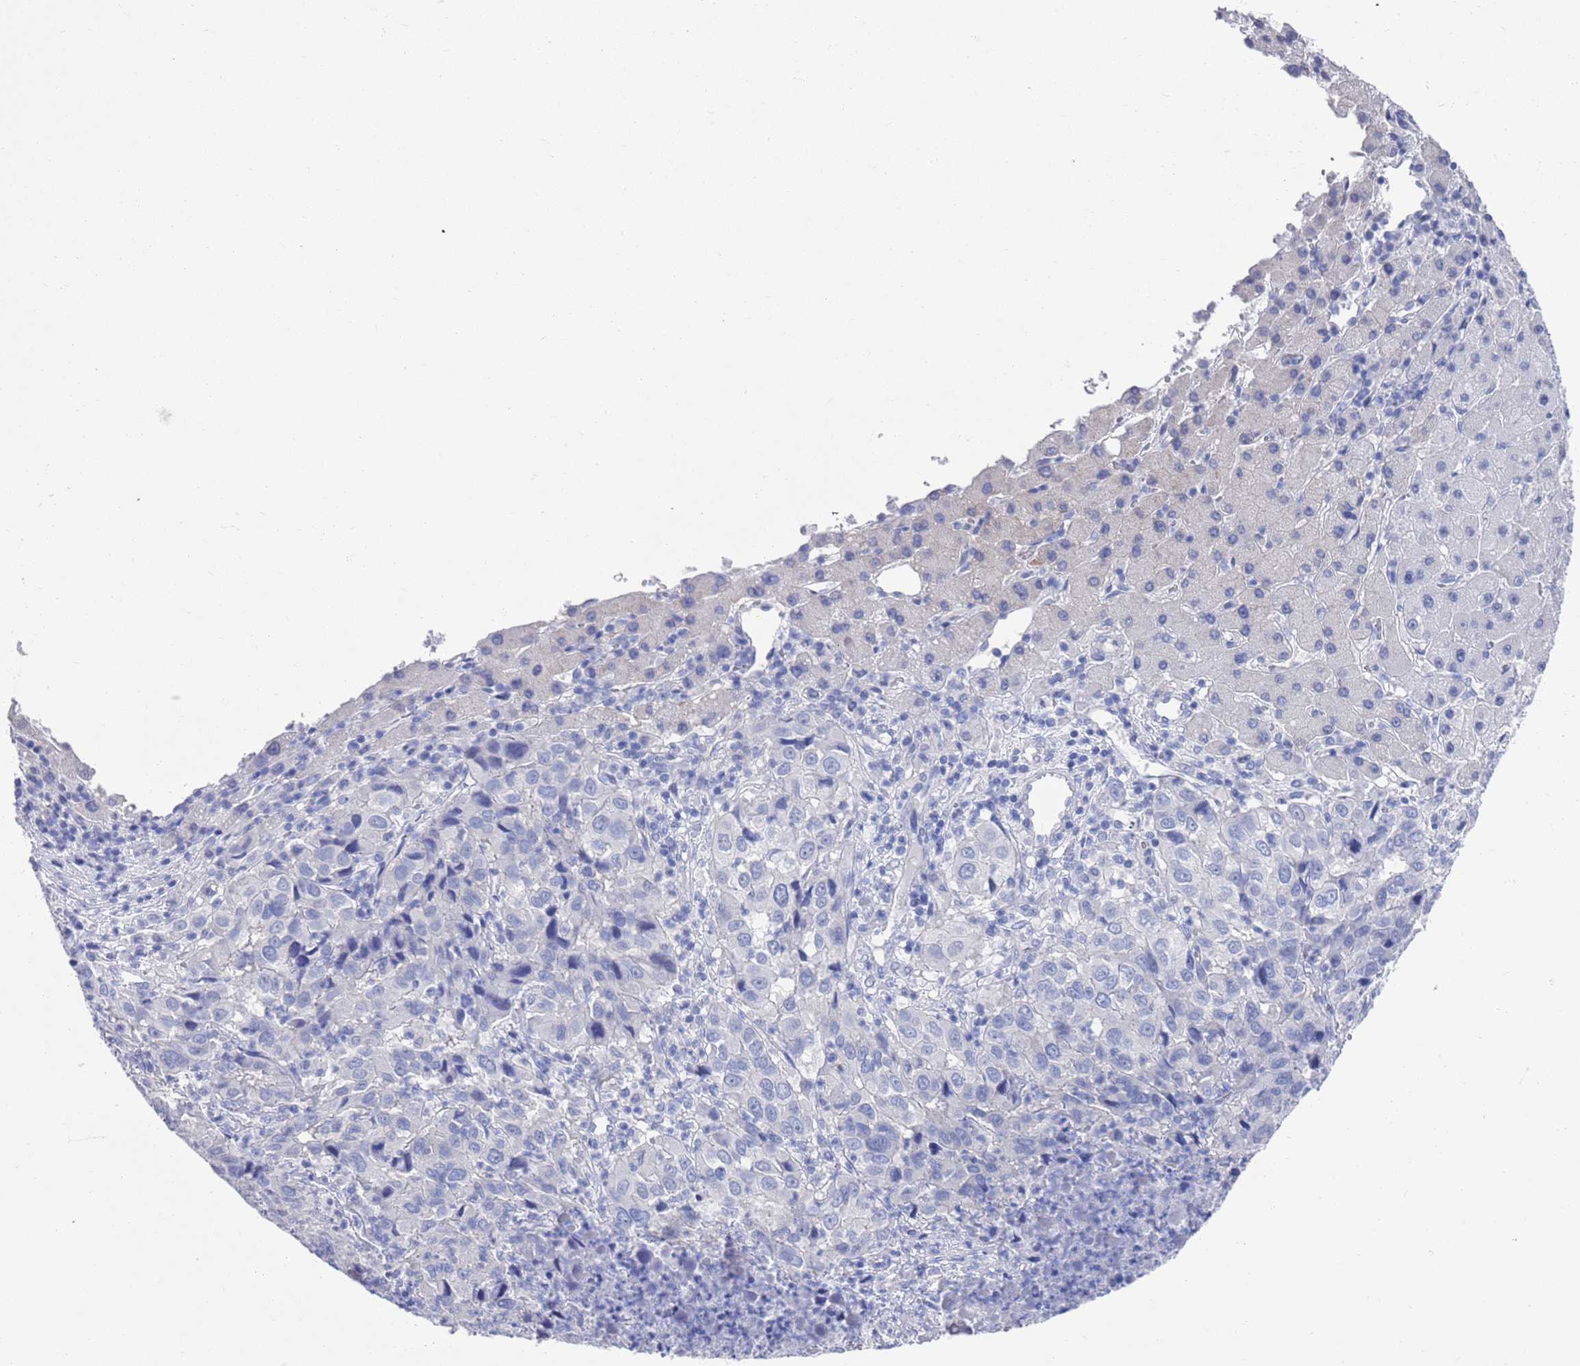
{"staining": {"intensity": "negative", "quantity": "none", "location": "none"}, "tissue": "liver cancer", "cell_type": "Tumor cells", "image_type": "cancer", "snomed": [{"axis": "morphology", "description": "Carcinoma, Hepatocellular, NOS"}, {"axis": "topography", "description": "Liver"}], "caption": "The micrograph demonstrates no staining of tumor cells in liver cancer (hepatocellular carcinoma). The staining was performed using DAB (3,3'-diaminobenzidine) to visualize the protein expression in brown, while the nuclei were stained in blue with hematoxylin (Magnification: 20x).", "gene": "MTMR2", "patient": {"sex": "male", "age": 63}}